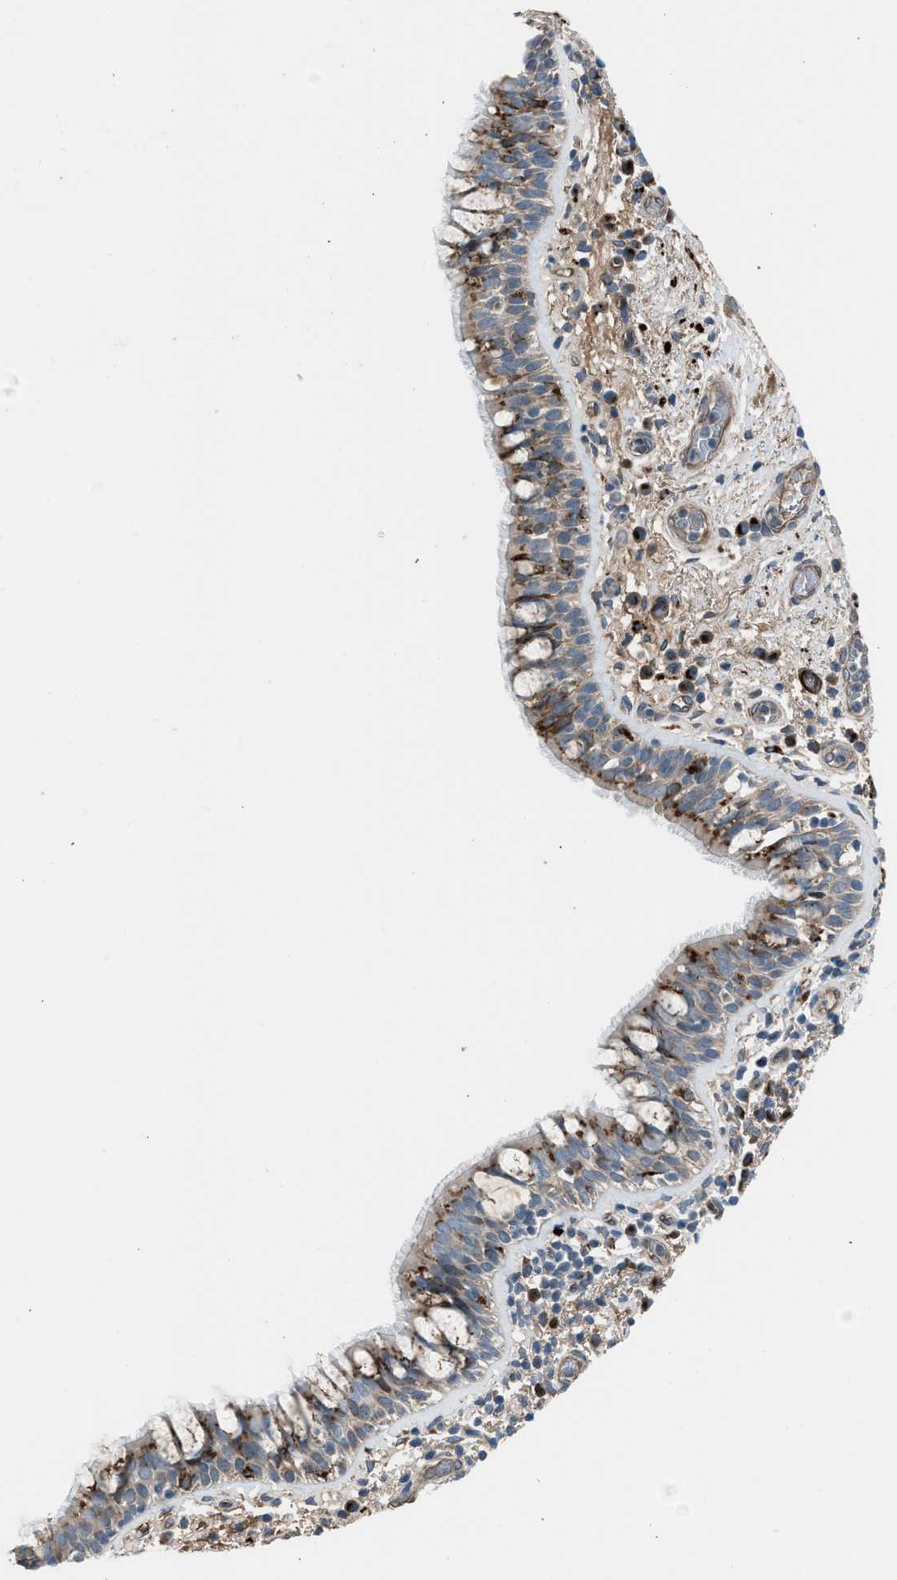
{"staining": {"intensity": "moderate", "quantity": "25%-75%", "location": "cytoplasmic/membranous"}, "tissue": "bronchus", "cell_type": "Respiratory epithelial cells", "image_type": "normal", "snomed": [{"axis": "morphology", "description": "Normal tissue, NOS"}, {"axis": "morphology", "description": "Inflammation, NOS"}, {"axis": "topography", "description": "Cartilage tissue"}, {"axis": "topography", "description": "Bronchus"}], "caption": "Respiratory epithelial cells display medium levels of moderate cytoplasmic/membranous expression in approximately 25%-75% of cells in unremarkable bronchus. (Stains: DAB in brown, nuclei in blue, Microscopy: brightfield microscopy at high magnification).", "gene": "LMBR1", "patient": {"sex": "male", "age": 77}}